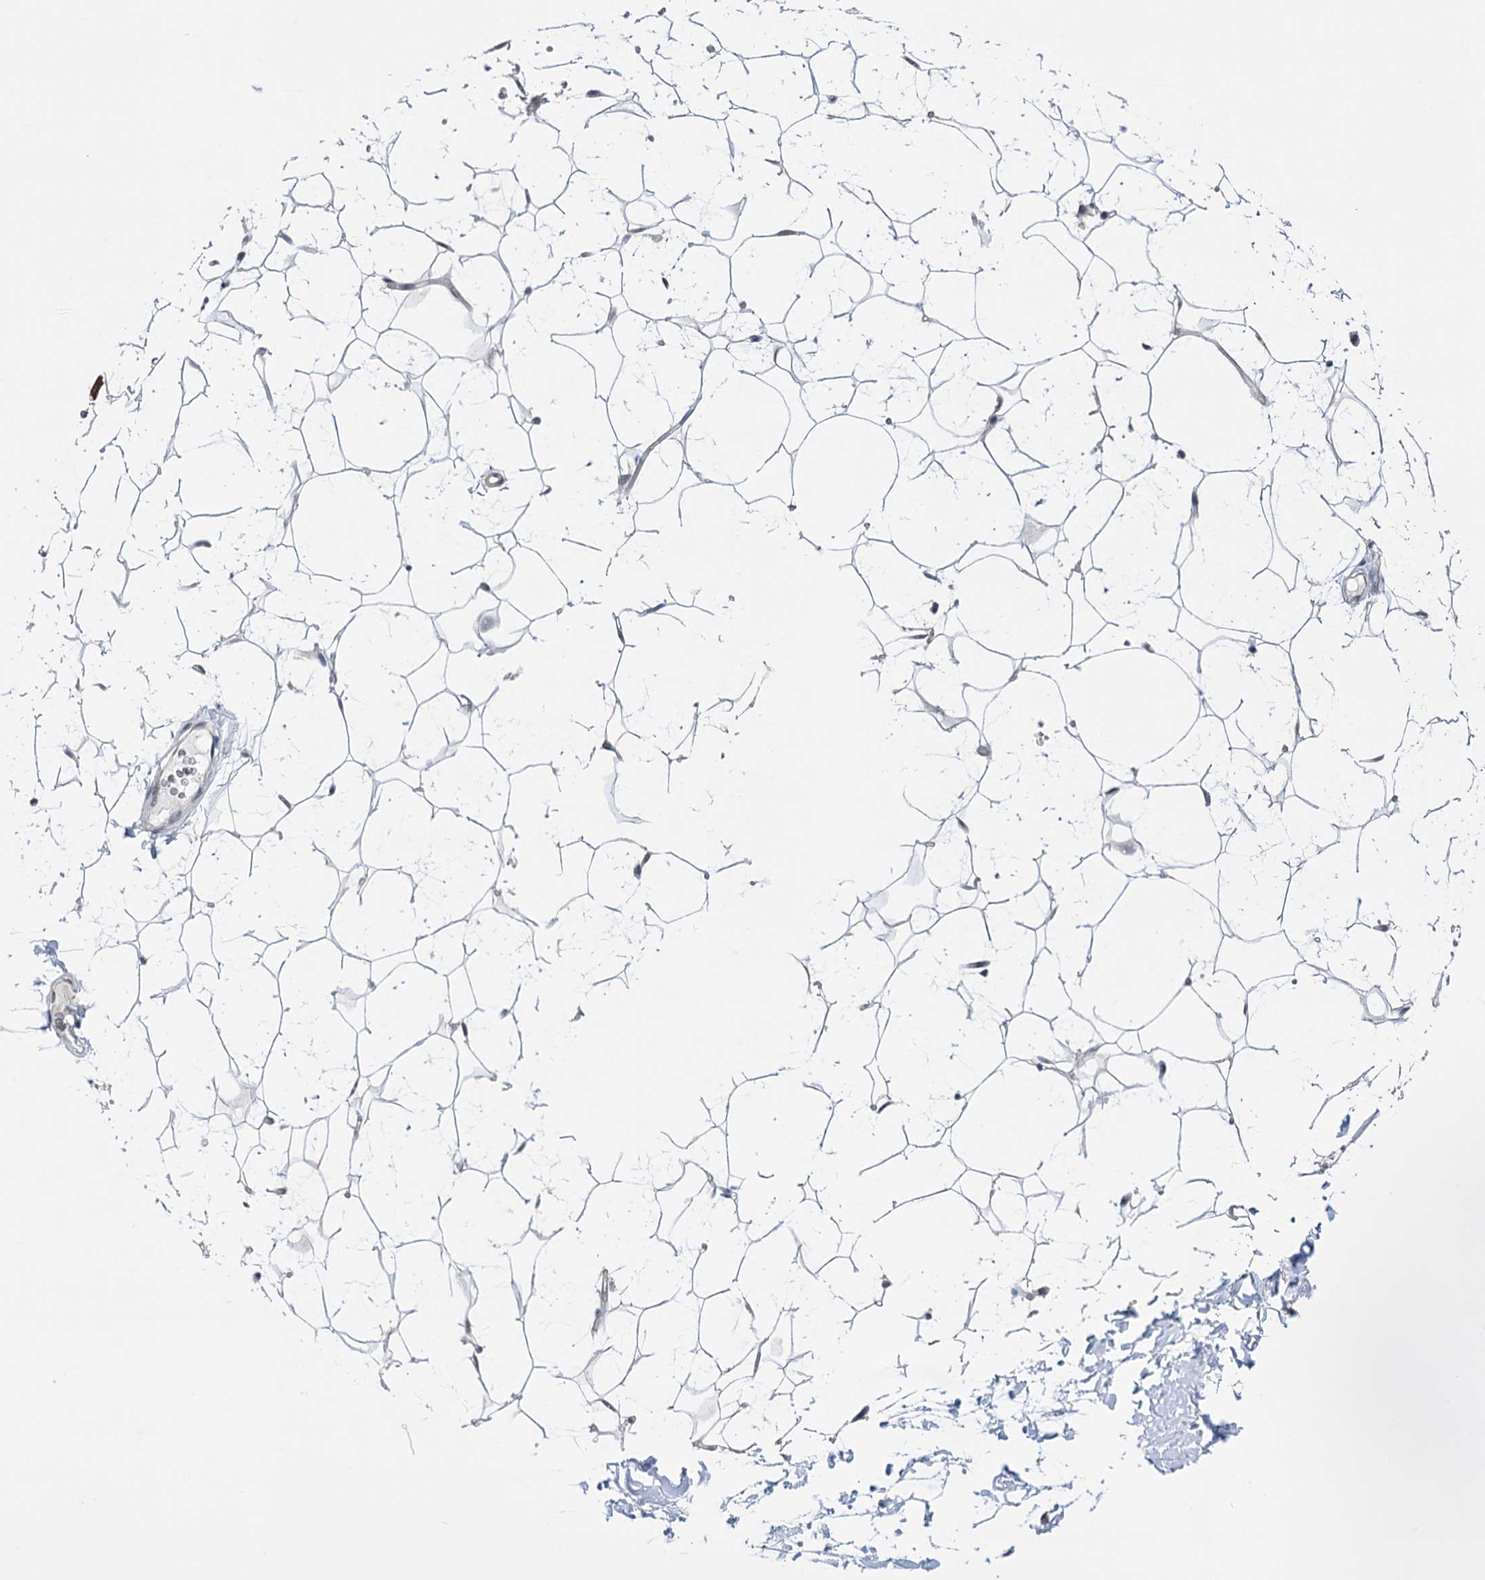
{"staining": {"intensity": "weak", "quantity": "25%-75%", "location": "nuclear"}, "tissue": "adipose tissue", "cell_type": "Adipocytes", "image_type": "normal", "snomed": [{"axis": "morphology", "description": "Normal tissue, NOS"}, {"axis": "topography", "description": "Breast"}], "caption": "An IHC micrograph of normal tissue is shown. Protein staining in brown shows weak nuclear positivity in adipose tissue within adipocytes. The protein of interest is stained brown, and the nuclei are stained in blue (DAB (3,3'-diaminobenzidine) IHC with brightfield microscopy, high magnification).", "gene": "FAM53A", "patient": {"sex": "female", "age": 26}}